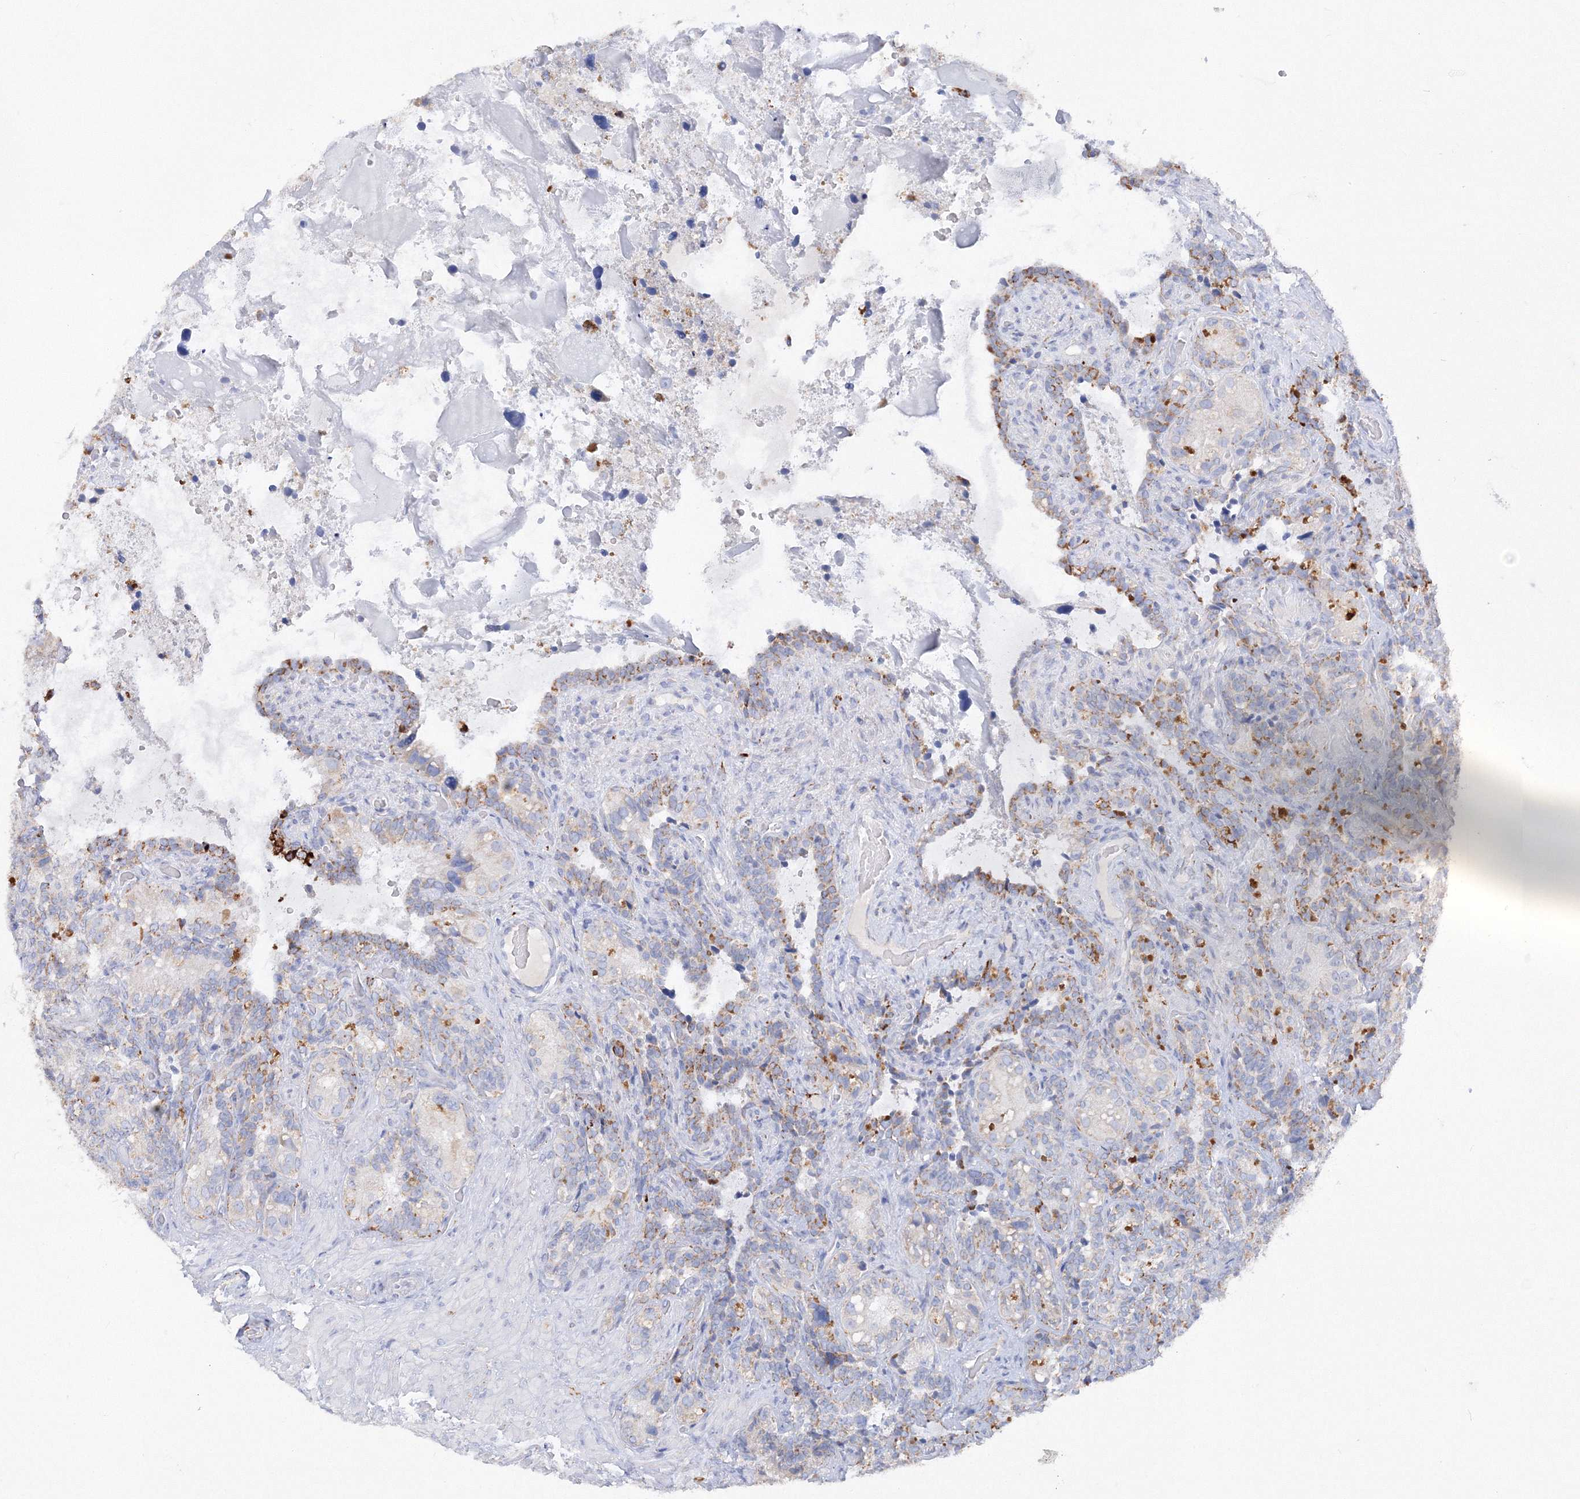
{"staining": {"intensity": "moderate", "quantity": "<25%", "location": "cytoplasmic/membranous"}, "tissue": "seminal vesicle", "cell_type": "Glandular cells", "image_type": "normal", "snomed": [{"axis": "morphology", "description": "Normal tissue, NOS"}, {"axis": "topography", "description": "Seminal veicle"}, {"axis": "topography", "description": "Peripheral nerve tissue"}], "caption": "A brown stain labels moderate cytoplasmic/membranous expression of a protein in glandular cells of benign human seminal vesicle.", "gene": "MERTK", "patient": {"sex": "male", "age": 67}}